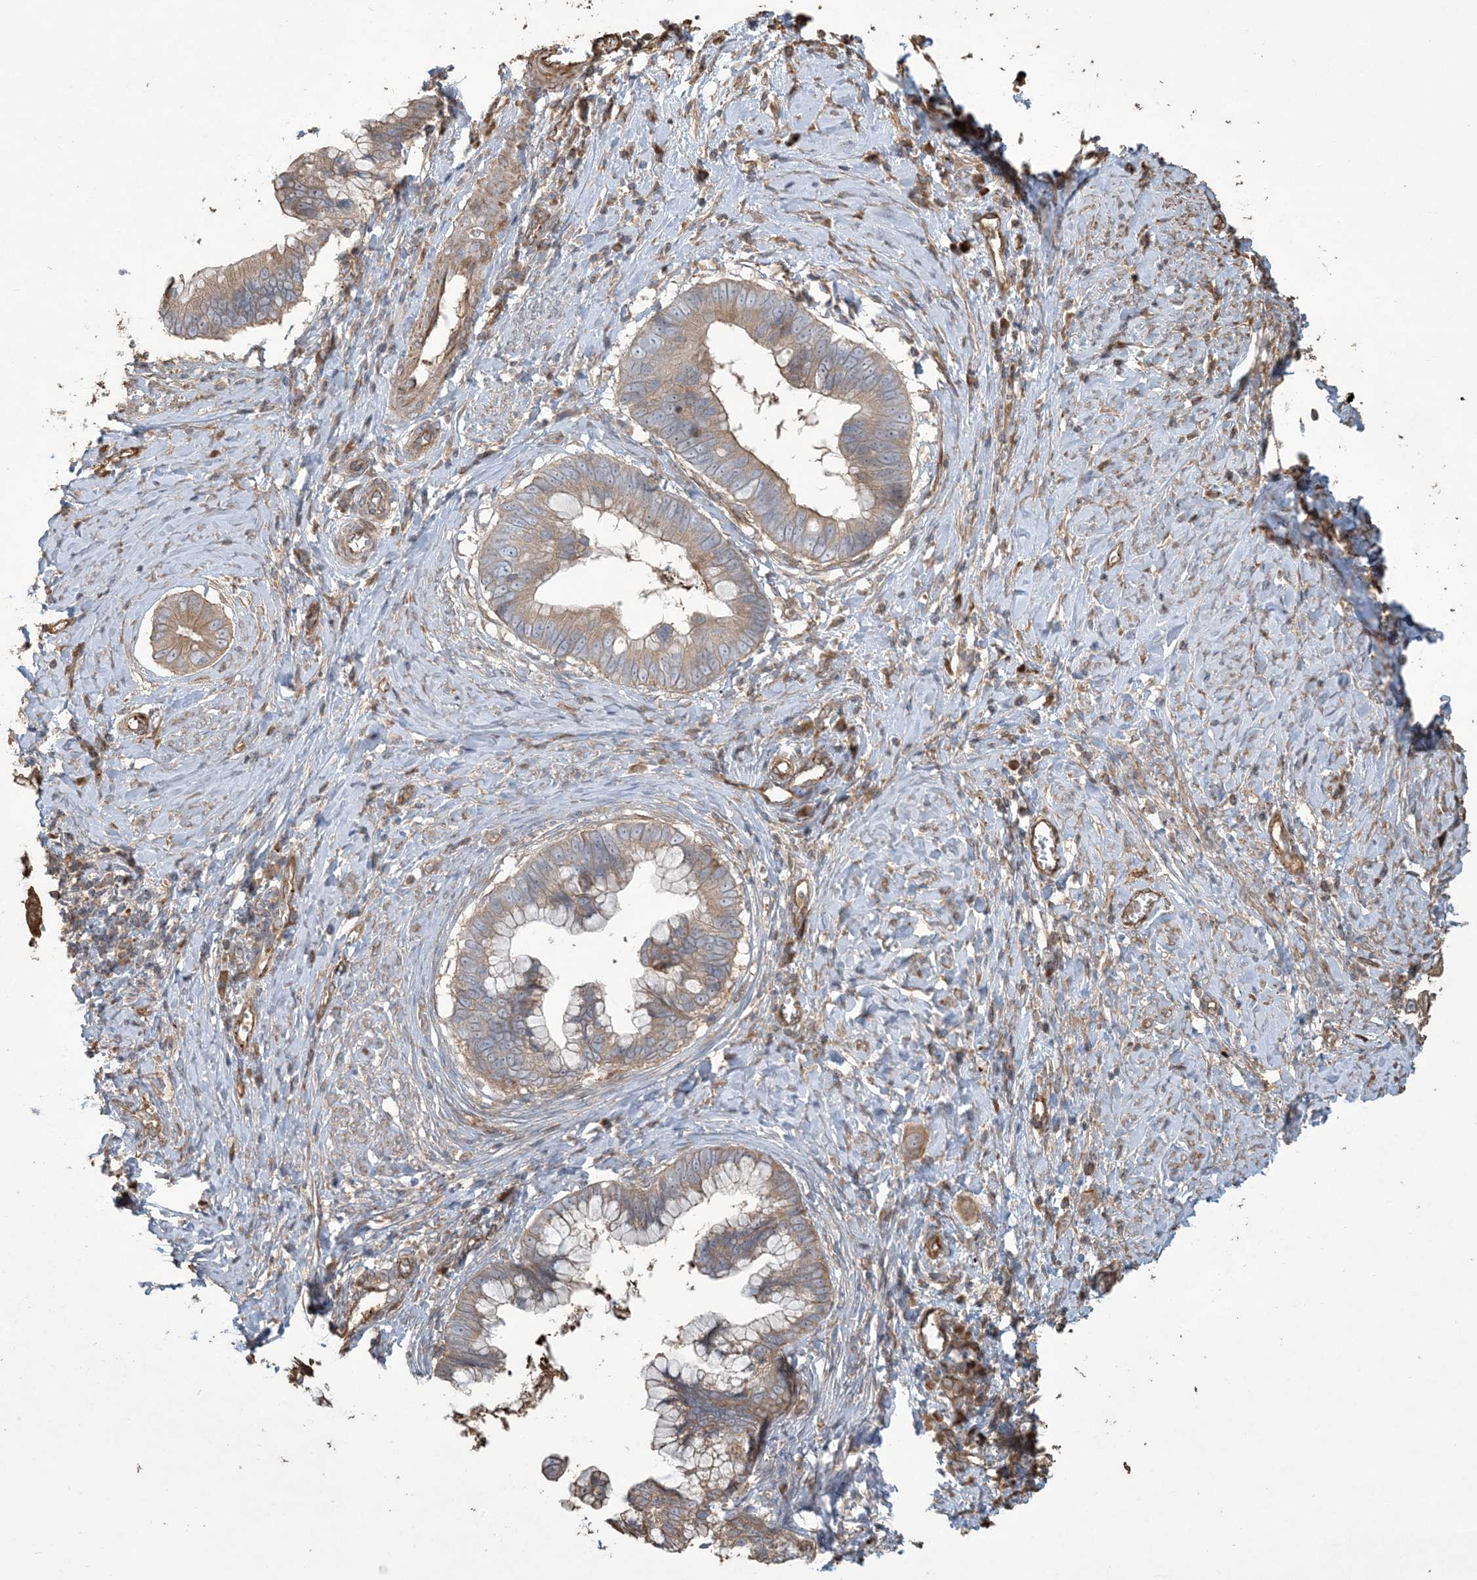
{"staining": {"intensity": "weak", "quantity": ">75%", "location": "cytoplasmic/membranous"}, "tissue": "cervical cancer", "cell_type": "Tumor cells", "image_type": "cancer", "snomed": [{"axis": "morphology", "description": "Adenocarcinoma, NOS"}, {"axis": "topography", "description": "Cervix"}], "caption": "The histopathology image shows a brown stain indicating the presence of a protein in the cytoplasmic/membranous of tumor cells in cervical cancer (adenocarcinoma).", "gene": "KLHL18", "patient": {"sex": "female", "age": 44}}